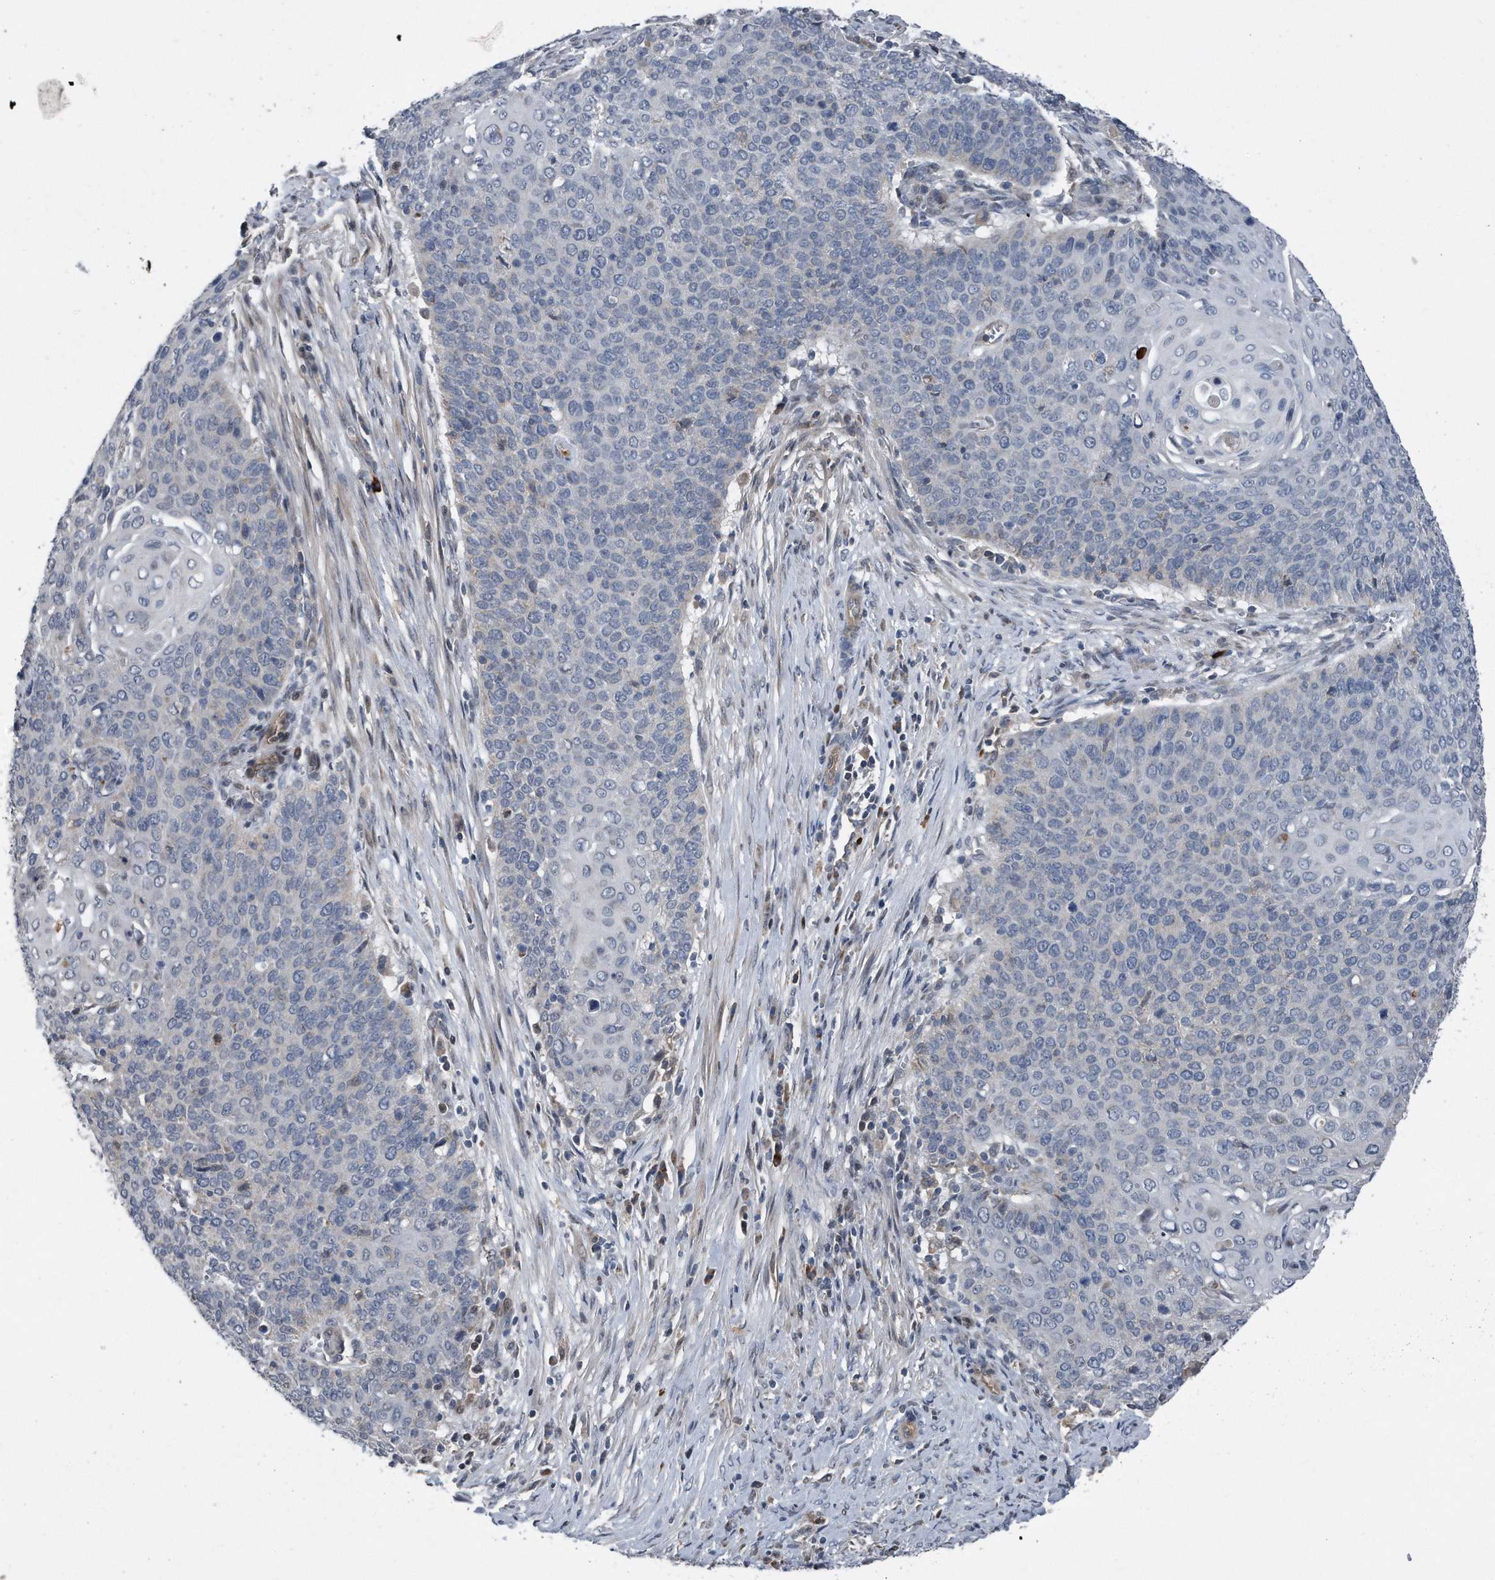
{"staining": {"intensity": "negative", "quantity": "none", "location": "none"}, "tissue": "cervical cancer", "cell_type": "Tumor cells", "image_type": "cancer", "snomed": [{"axis": "morphology", "description": "Squamous cell carcinoma, NOS"}, {"axis": "topography", "description": "Cervix"}], "caption": "Cervical cancer (squamous cell carcinoma) was stained to show a protein in brown. There is no significant staining in tumor cells.", "gene": "DST", "patient": {"sex": "female", "age": 39}}